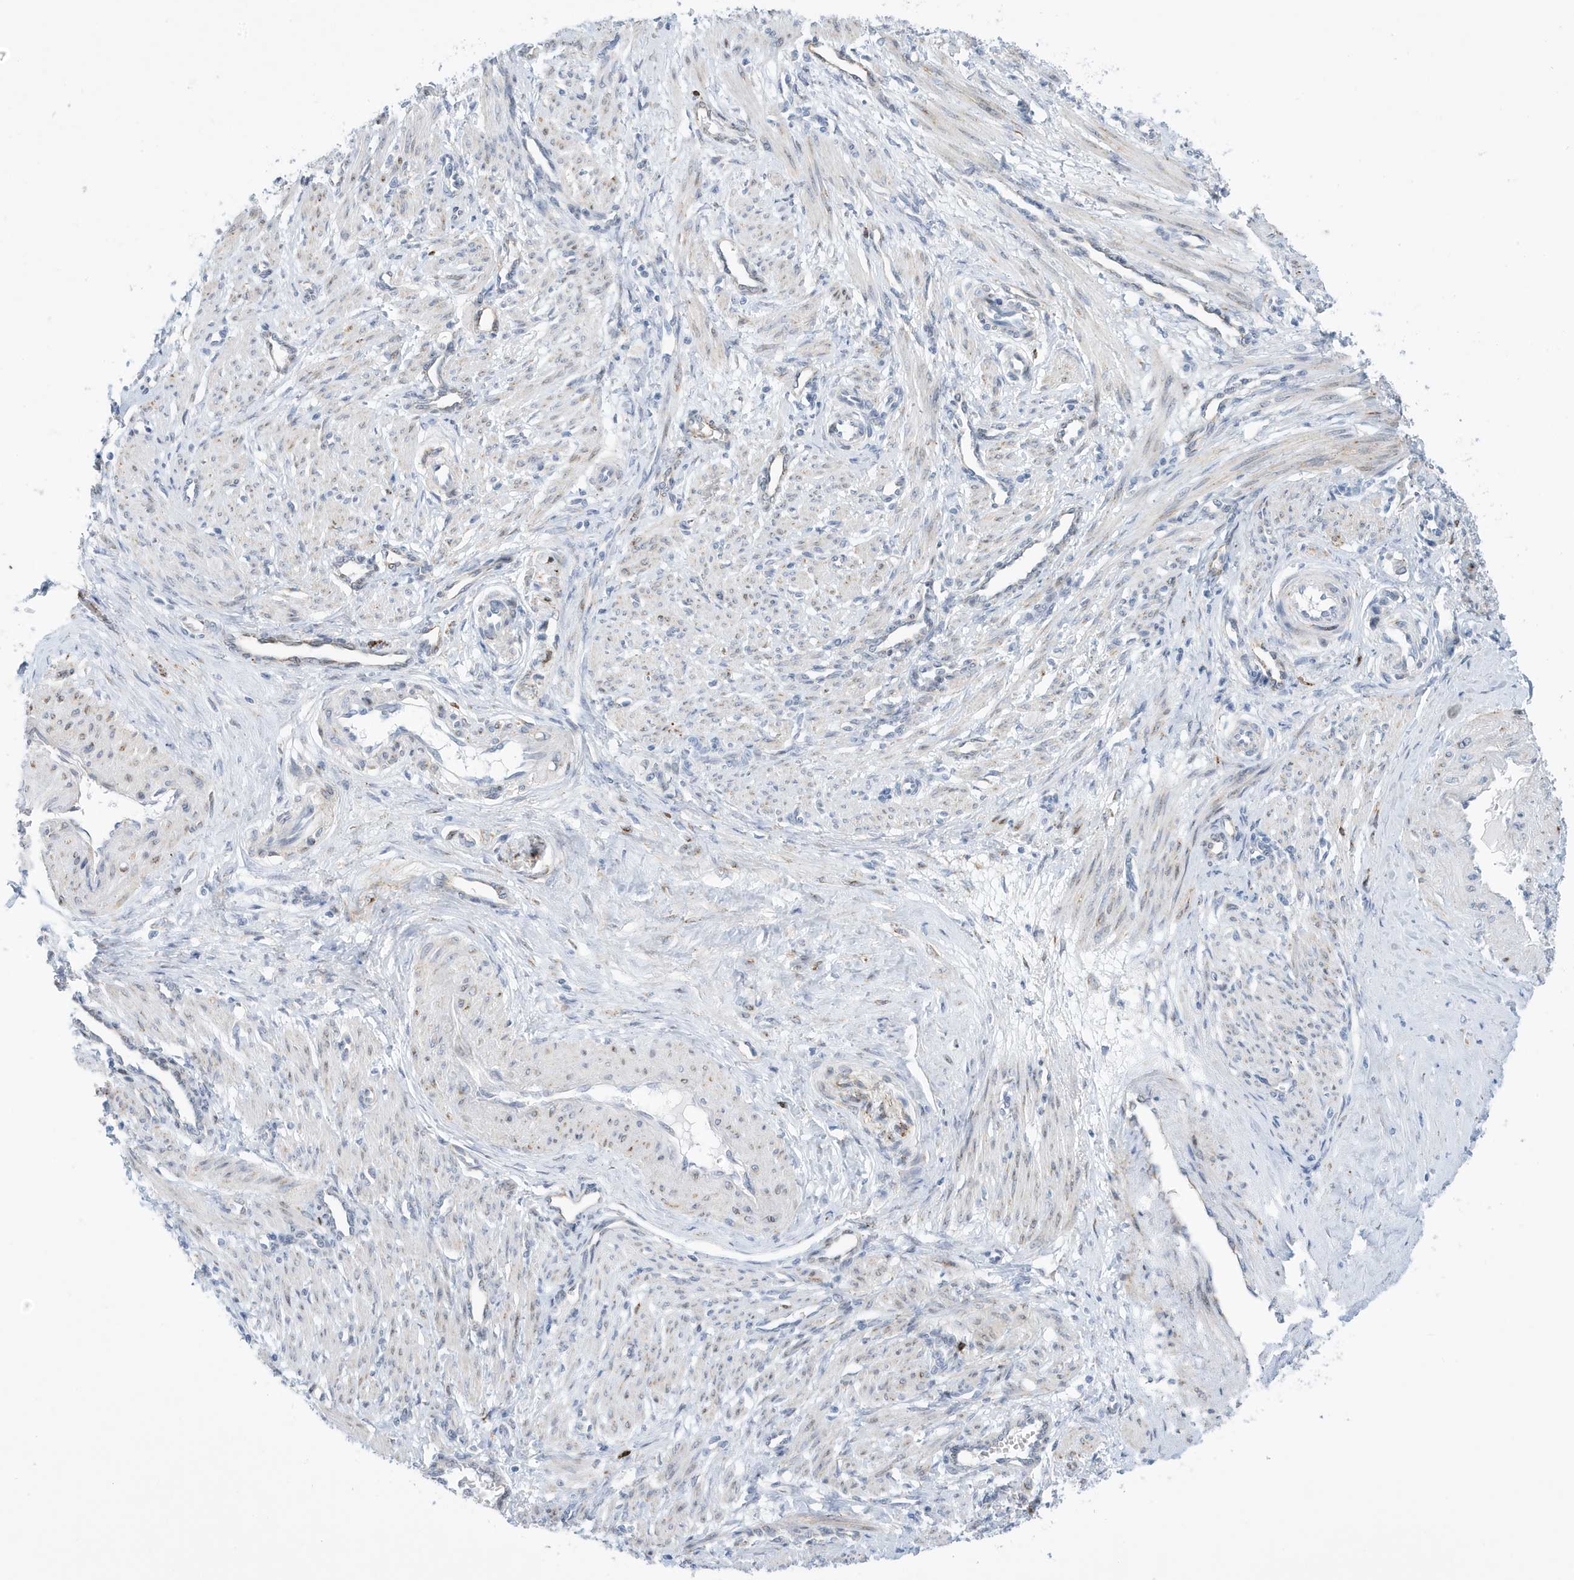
{"staining": {"intensity": "weak", "quantity": "<25%", "location": "cytoplasmic/membranous"}, "tissue": "smooth muscle", "cell_type": "Smooth muscle cells", "image_type": "normal", "snomed": [{"axis": "morphology", "description": "Normal tissue, NOS"}, {"axis": "topography", "description": "Endometrium"}], "caption": "A high-resolution photomicrograph shows immunohistochemistry staining of benign smooth muscle, which displays no significant expression in smooth muscle cells. The staining is performed using DAB brown chromogen with nuclei counter-stained in using hematoxylin.", "gene": "SEMA3F", "patient": {"sex": "female", "age": 33}}